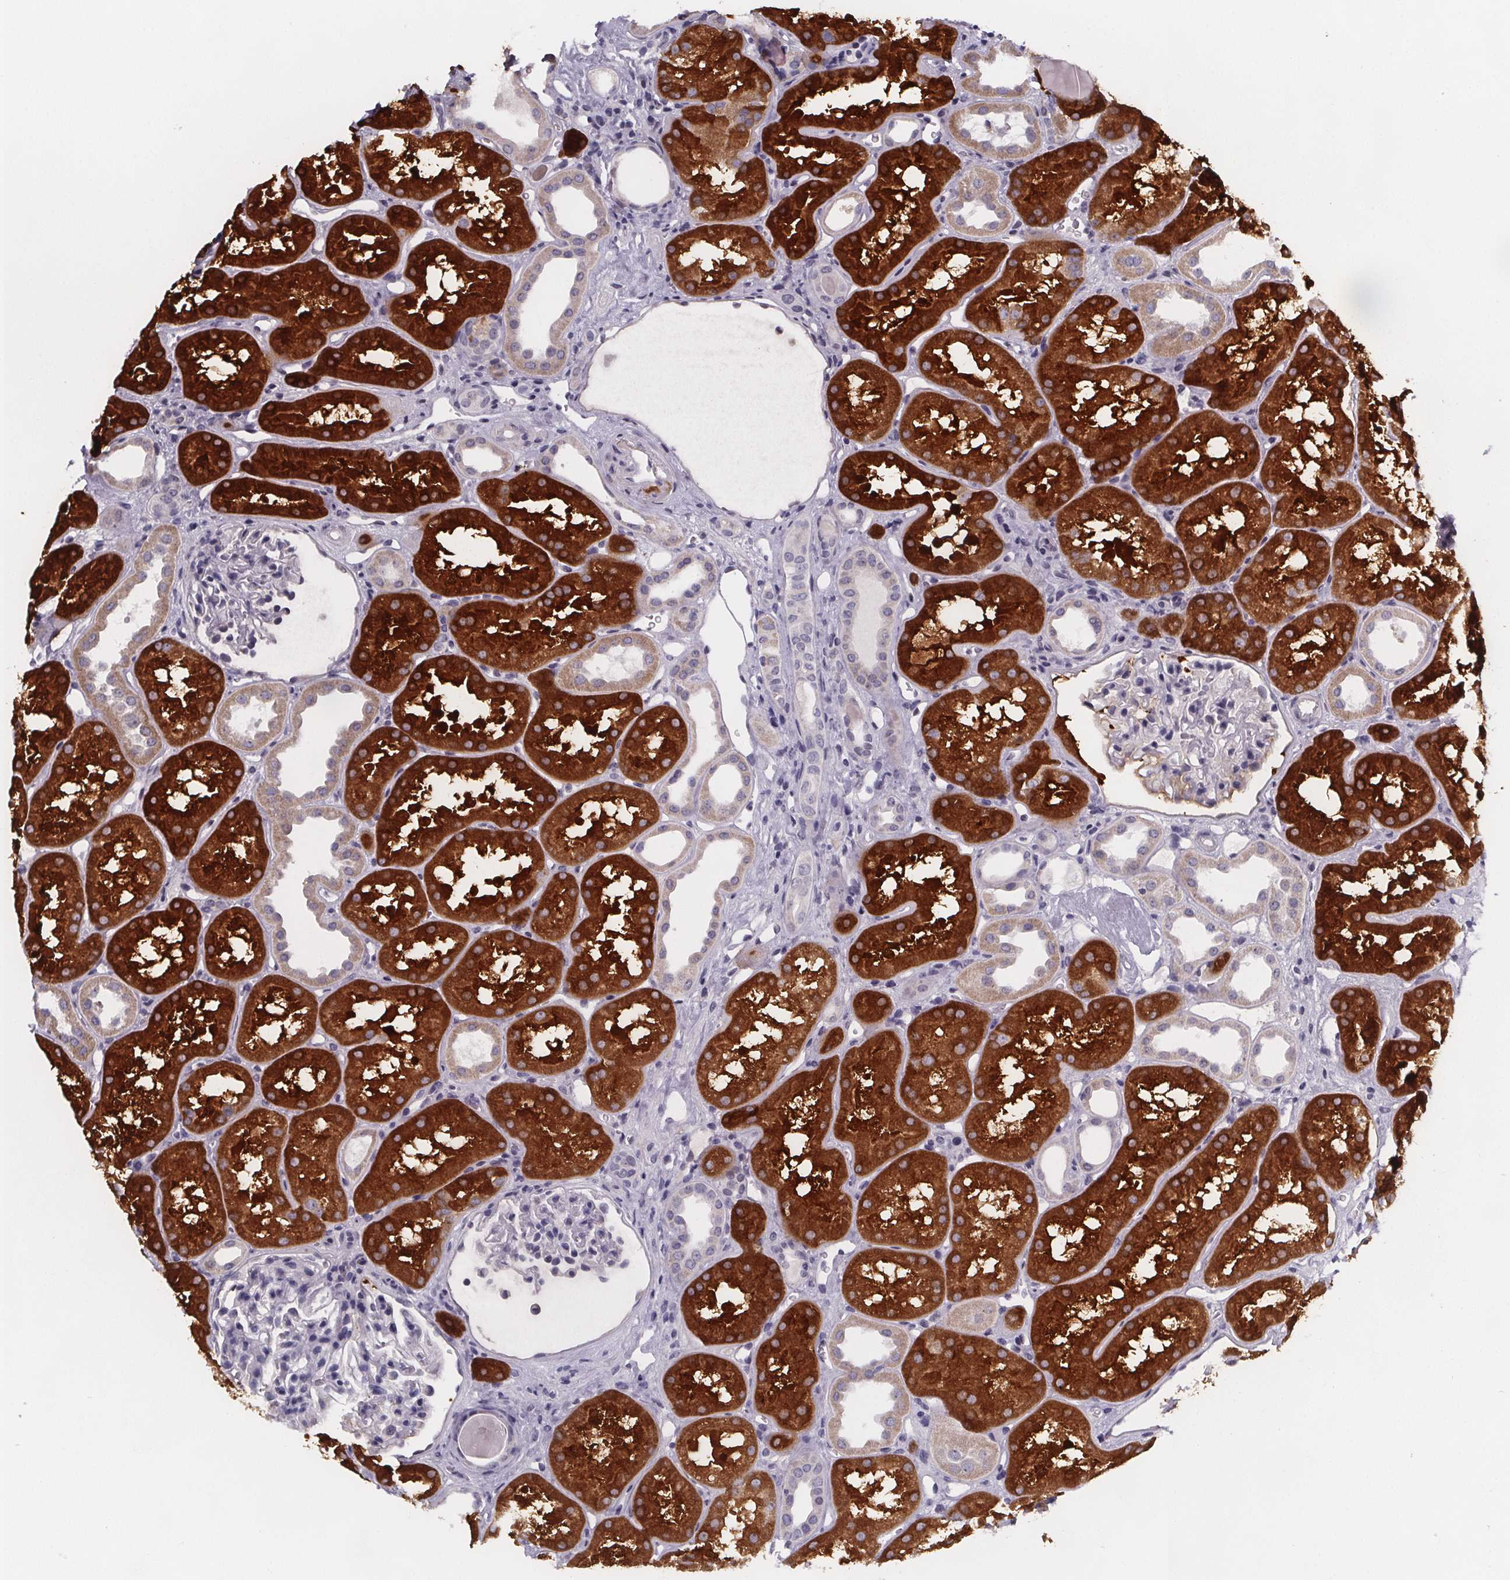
{"staining": {"intensity": "negative", "quantity": "none", "location": "none"}, "tissue": "kidney", "cell_type": "Cells in glomeruli", "image_type": "normal", "snomed": [{"axis": "morphology", "description": "Normal tissue, NOS"}, {"axis": "topography", "description": "Kidney"}], "caption": "DAB (3,3'-diaminobenzidine) immunohistochemical staining of benign human kidney reveals no significant positivity in cells in glomeruli.", "gene": "PAH", "patient": {"sex": "male", "age": 61}}